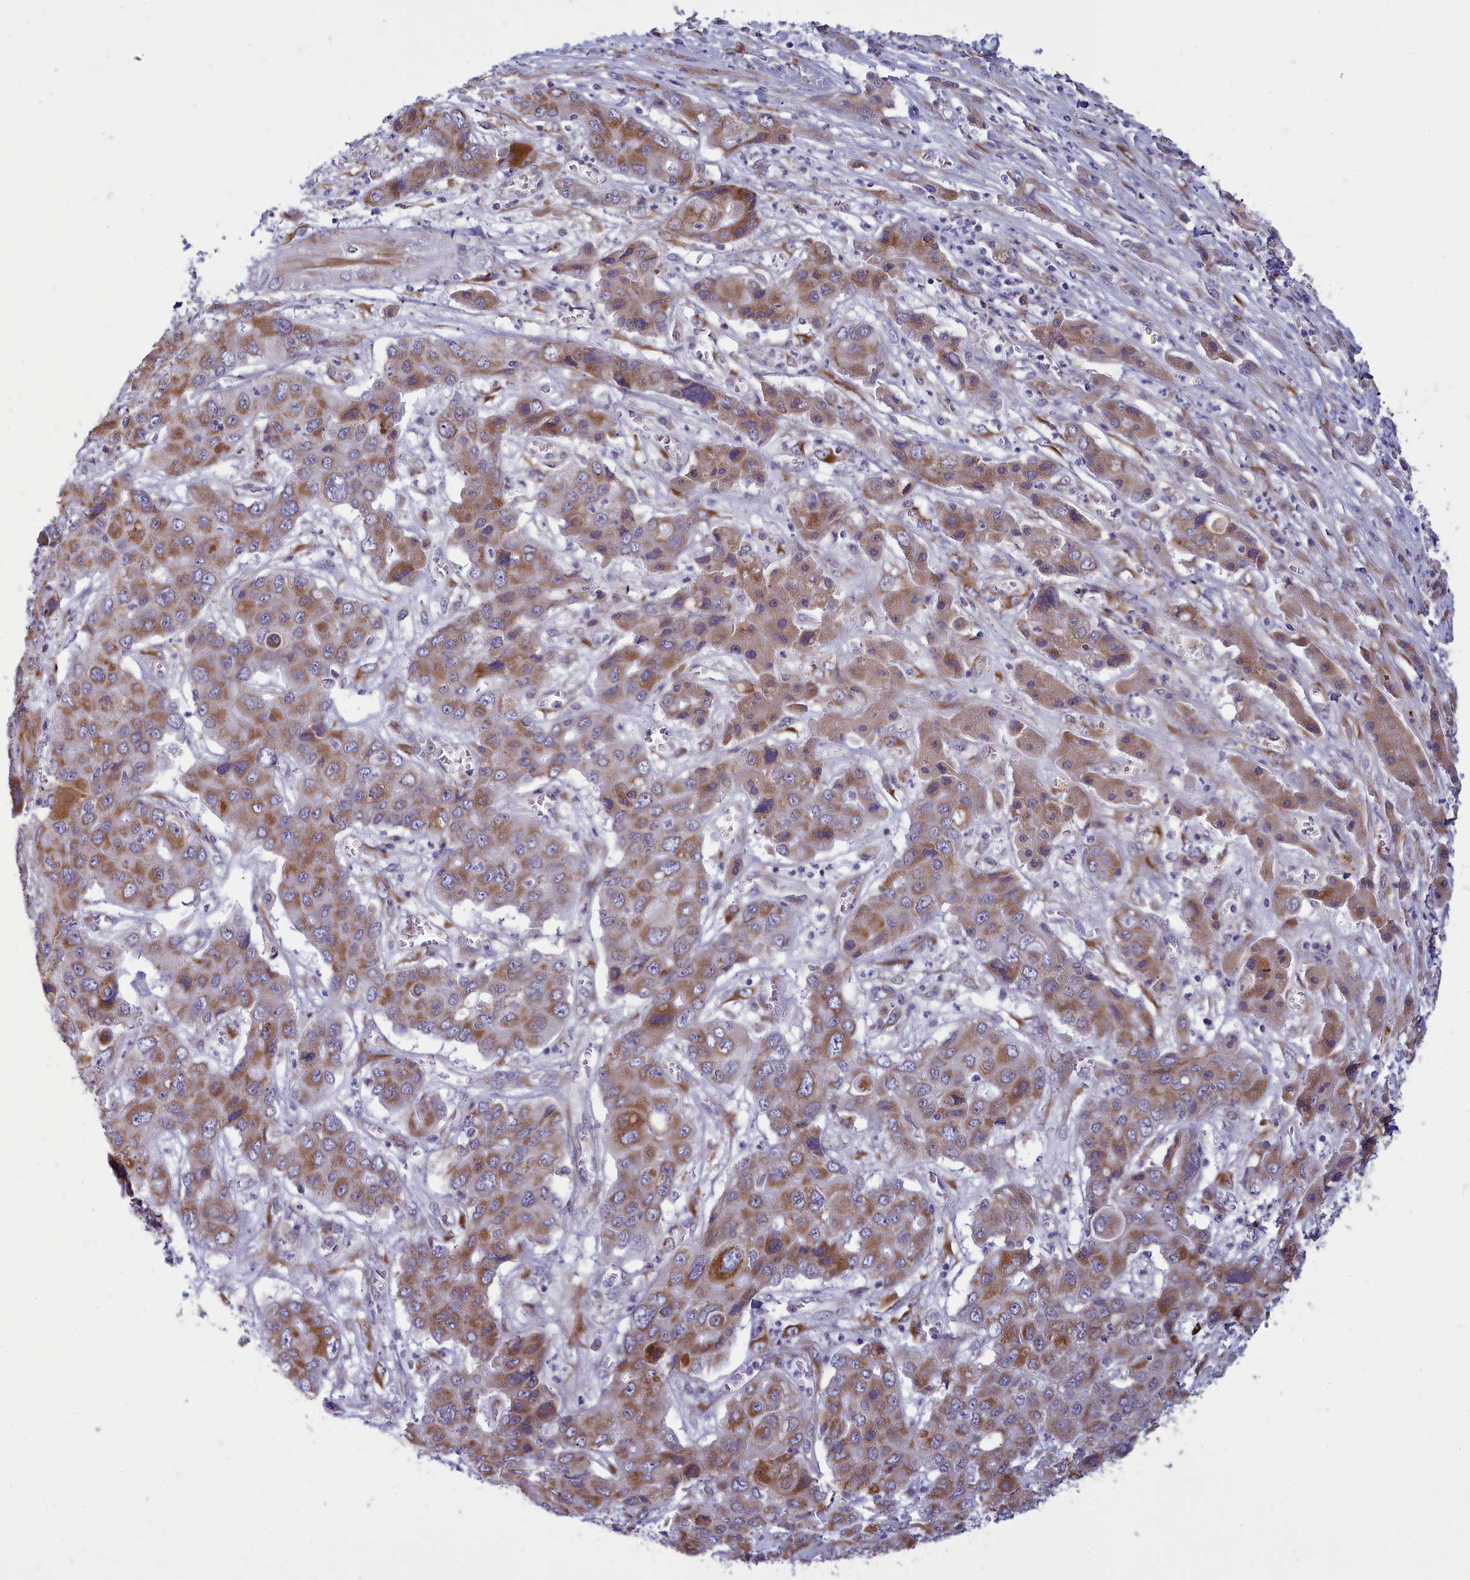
{"staining": {"intensity": "moderate", "quantity": ">75%", "location": "cytoplasmic/membranous"}, "tissue": "liver cancer", "cell_type": "Tumor cells", "image_type": "cancer", "snomed": [{"axis": "morphology", "description": "Cholangiocarcinoma"}, {"axis": "topography", "description": "Liver"}], "caption": "Immunohistochemistry (DAB) staining of liver cancer reveals moderate cytoplasmic/membranous protein positivity in approximately >75% of tumor cells.", "gene": "CENATAC", "patient": {"sex": "male", "age": 67}}